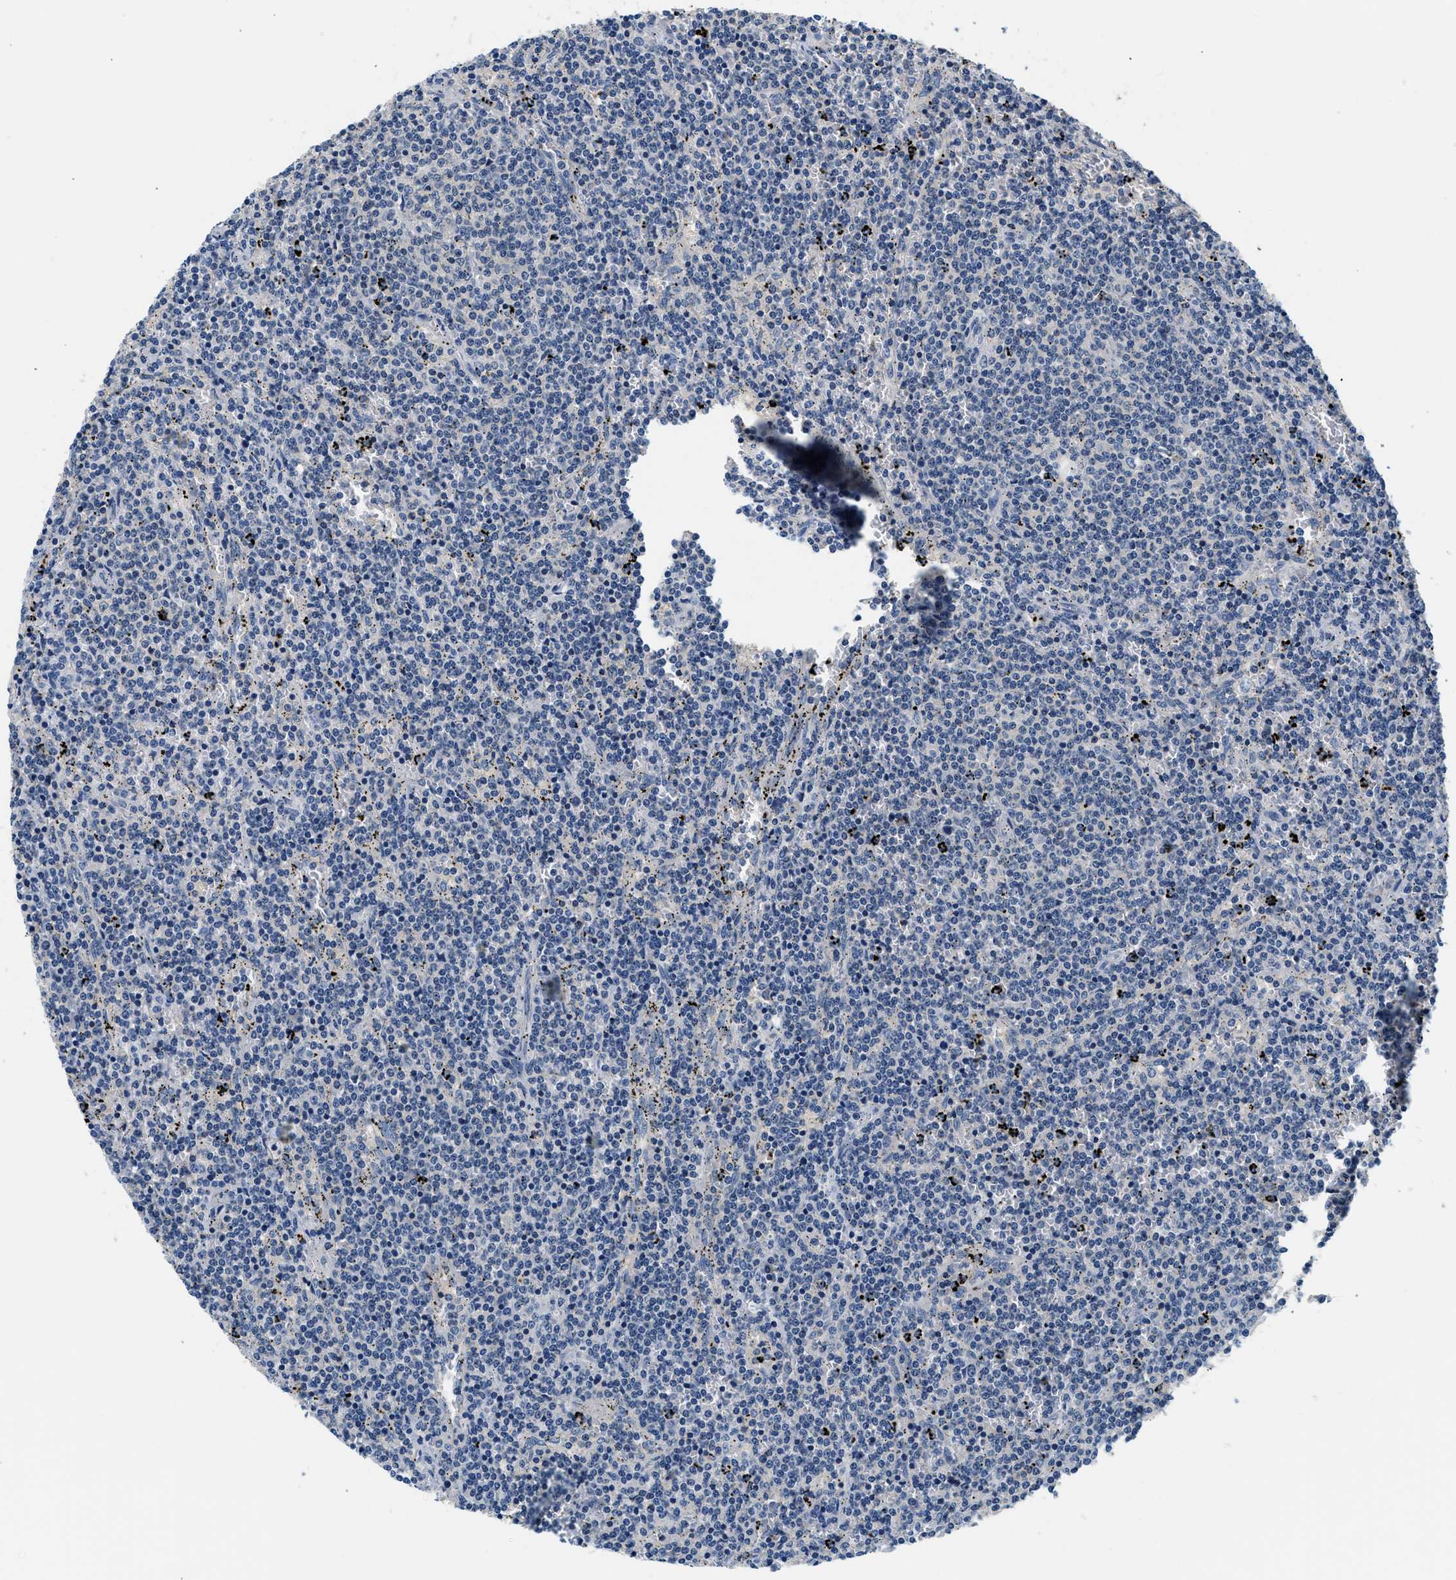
{"staining": {"intensity": "negative", "quantity": "none", "location": "none"}, "tissue": "lymphoma", "cell_type": "Tumor cells", "image_type": "cancer", "snomed": [{"axis": "morphology", "description": "Malignant lymphoma, non-Hodgkin's type, Low grade"}, {"axis": "topography", "description": "Spleen"}], "caption": "Low-grade malignant lymphoma, non-Hodgkin's type stained for a protein using immunohistochemistry (IHC) displays no staining tumor cells.", "gene": "SLC35E1", "patient": {"sex": "female", "age": 50}}